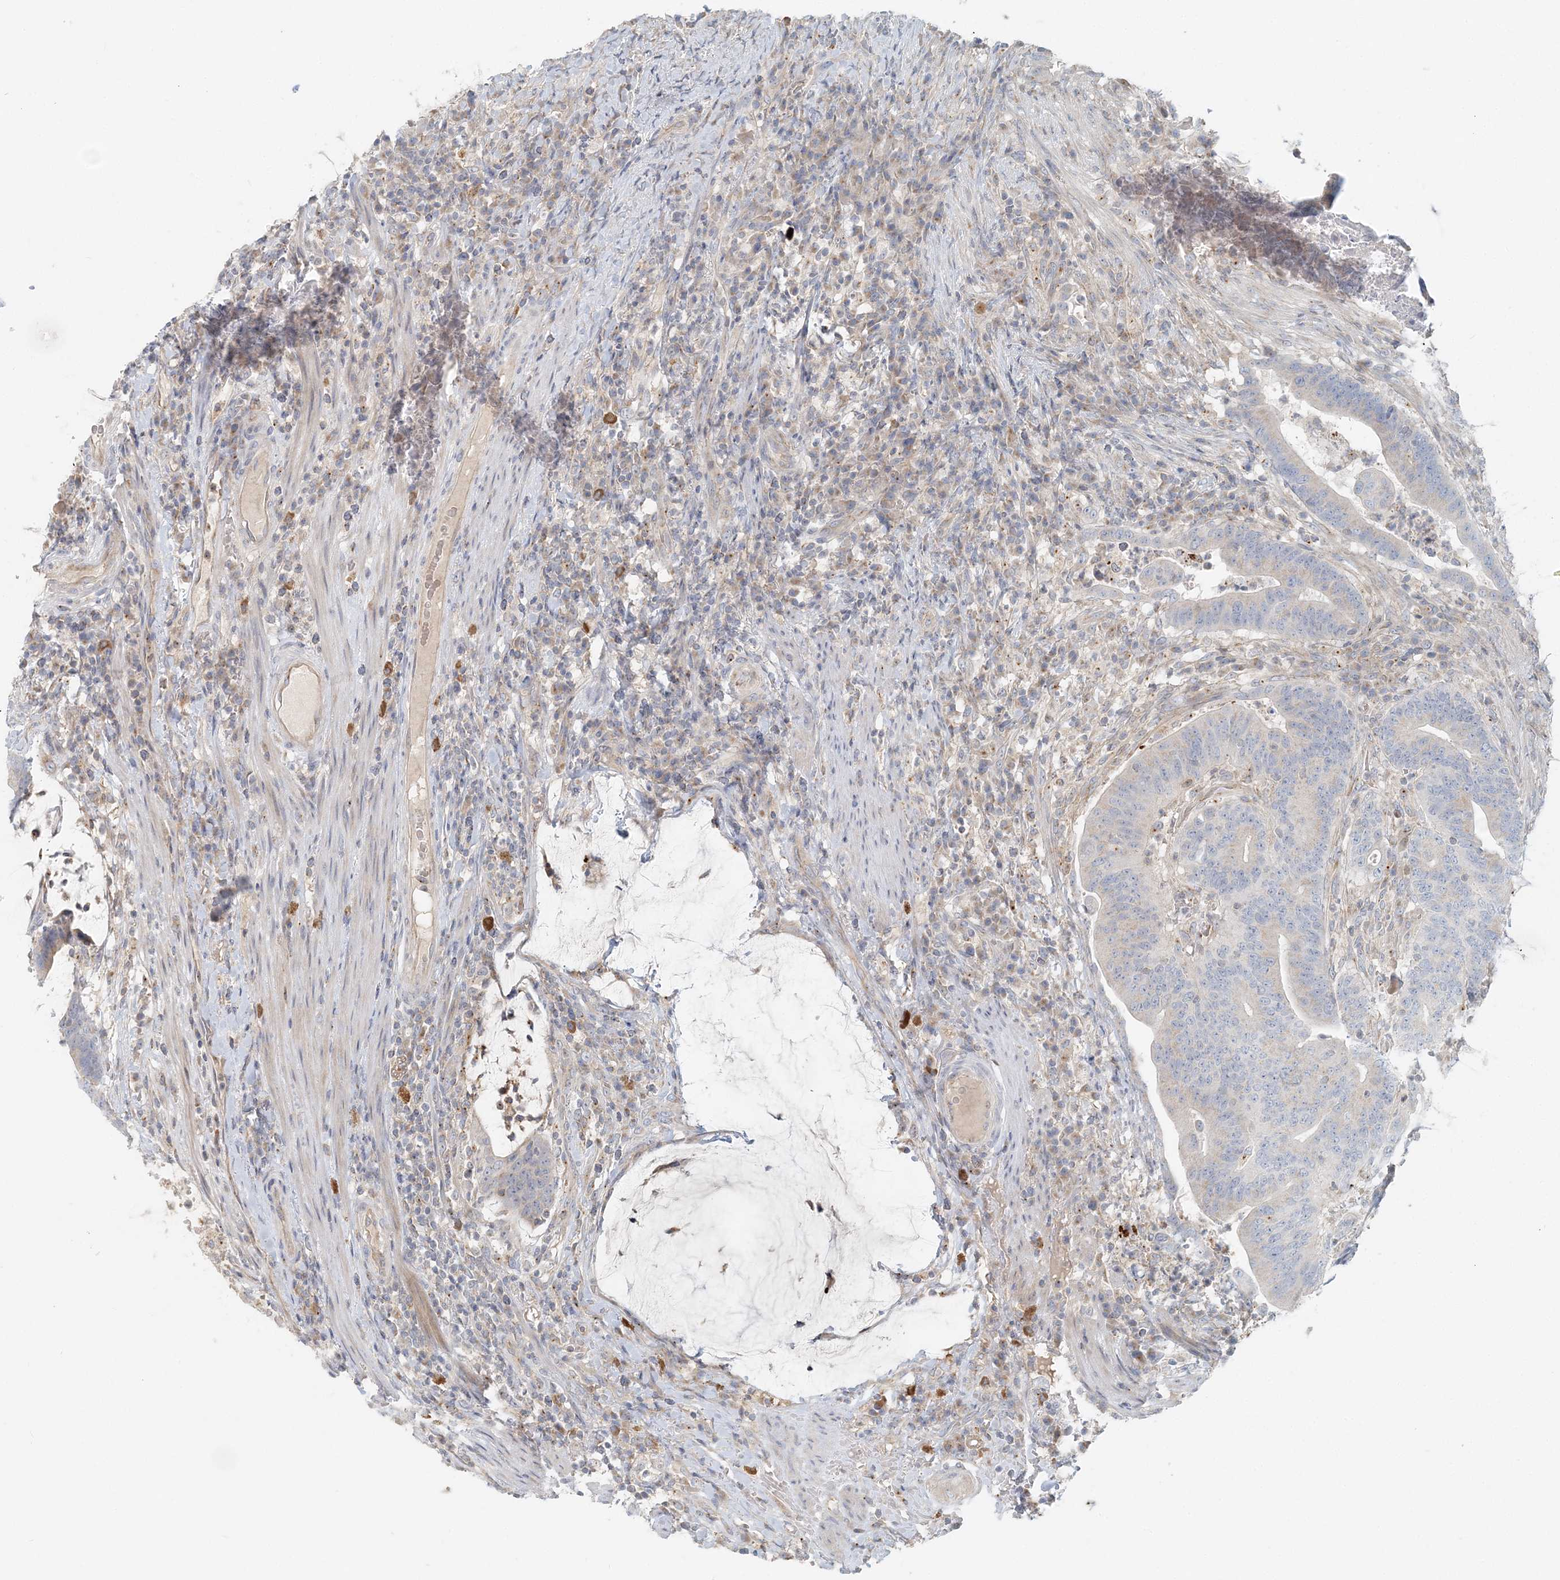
{"staining": {"intensity": "negative", "quantity": "none", "location": "none"}, "tissue": "colorectal cancer", "cell_type": "Tumor cells", "image_type": "cancer", "snomed": [{"axis": "morphology", "description": "Adenocarcinoma, NOS"}, {"axis": "topography", "description": "Colon"}], "caption": "High power microscopy image of an immunohistochemistry micrograph of colorectal adenocarcinoma, revealing no significant expression in tumor cells.", "gene": "NAA11", "patient": {"sex": "female", "age": 66}}